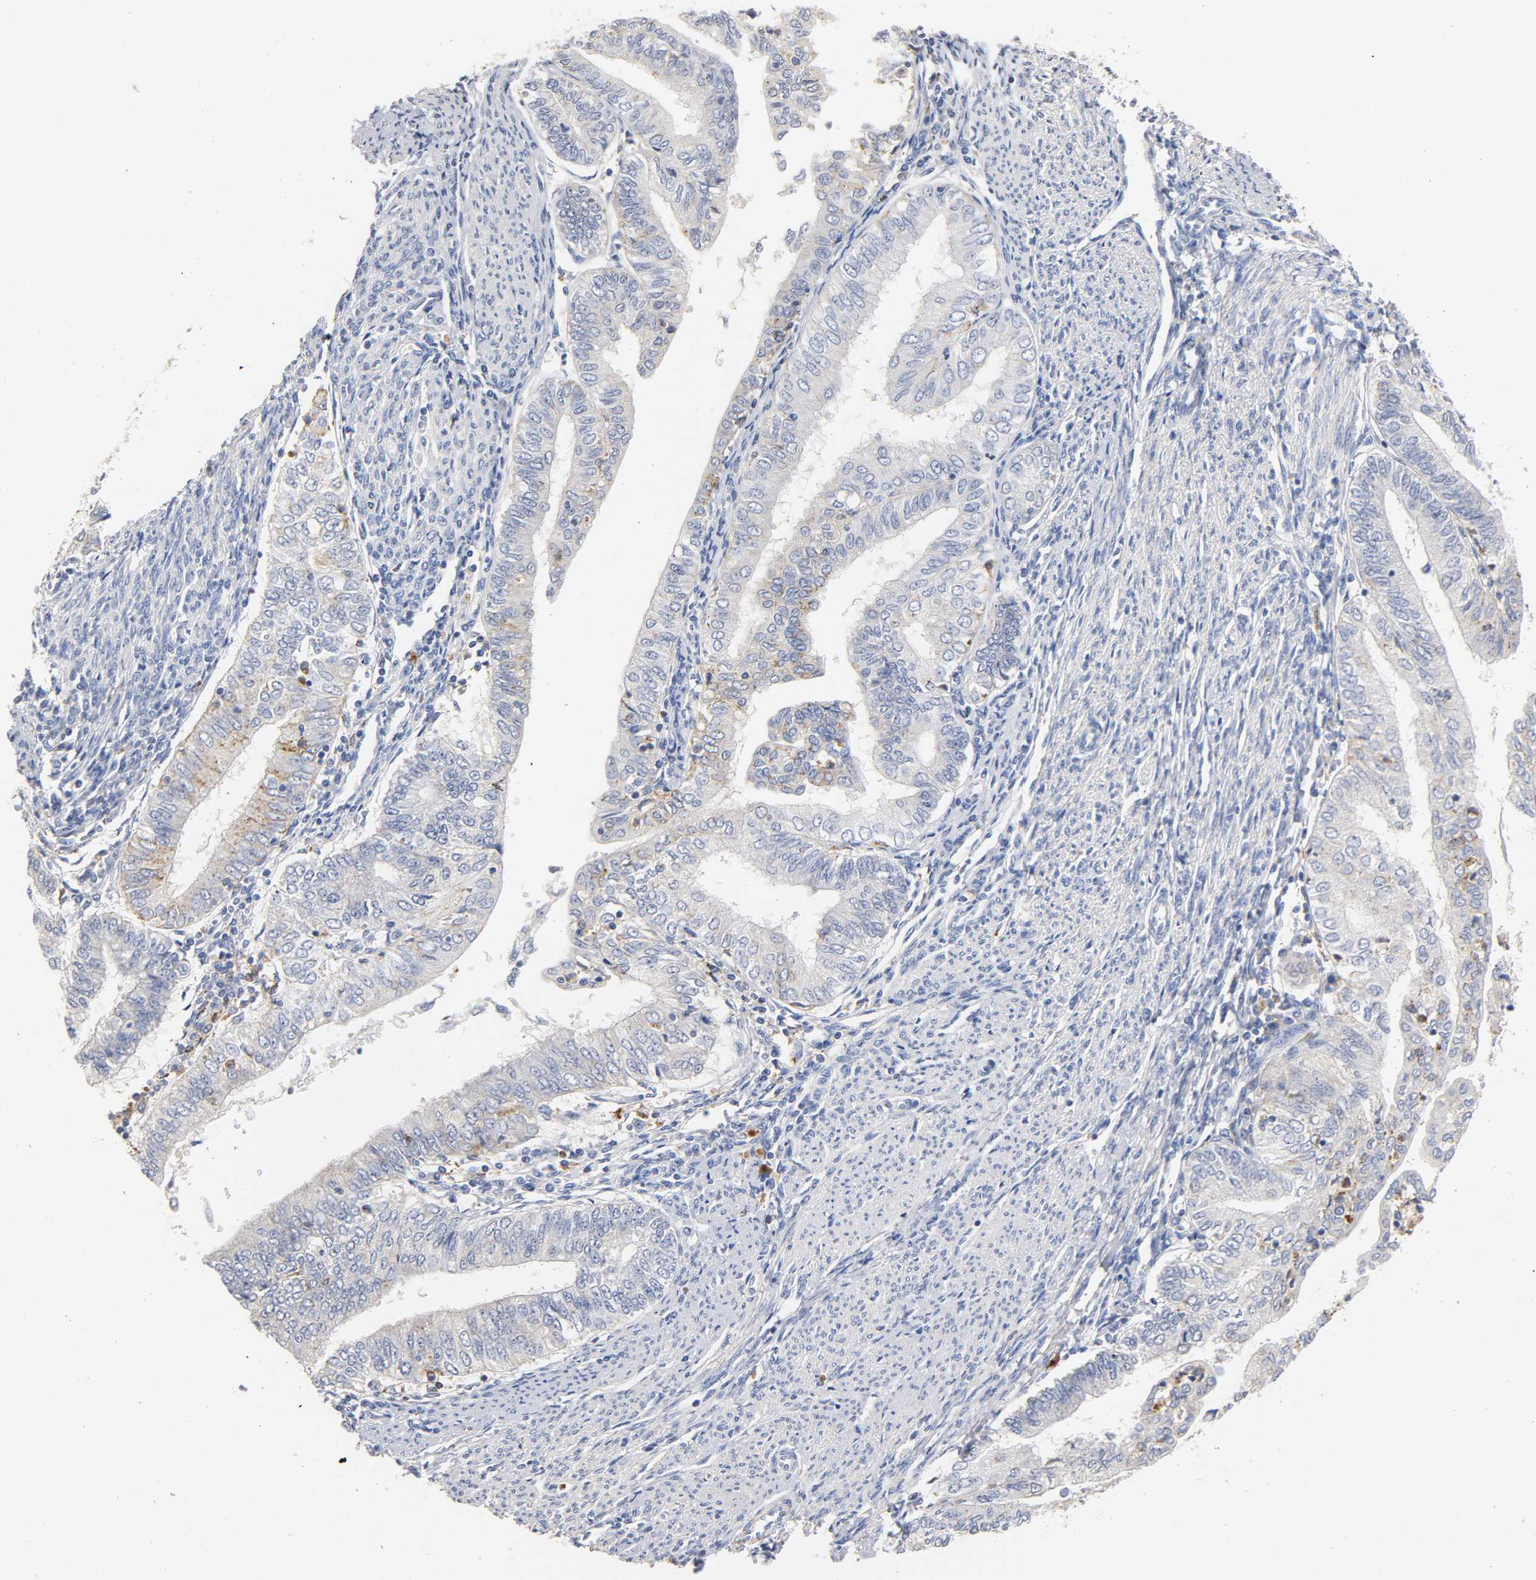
{"staining": {"intensity": "weak", "quantity": "<25%", "location": "cytoplasmic/membranous"}, "tissue": "endometrial cancer", "cell_type": "Tumor cells", "image_type": "cancer", "snomed": [{"axis": "morphology", "description": "Adenocarcinoma, NOS"}, {"axis": "topography", "description": "Endometrium"}], "caption": "Endometrial adenocarcinoma was stained to show a protein in brown. There is no significant staining in tumor cells.", "gene": "SEMA5A", "patient": {"sex": "female", "age": 66}}